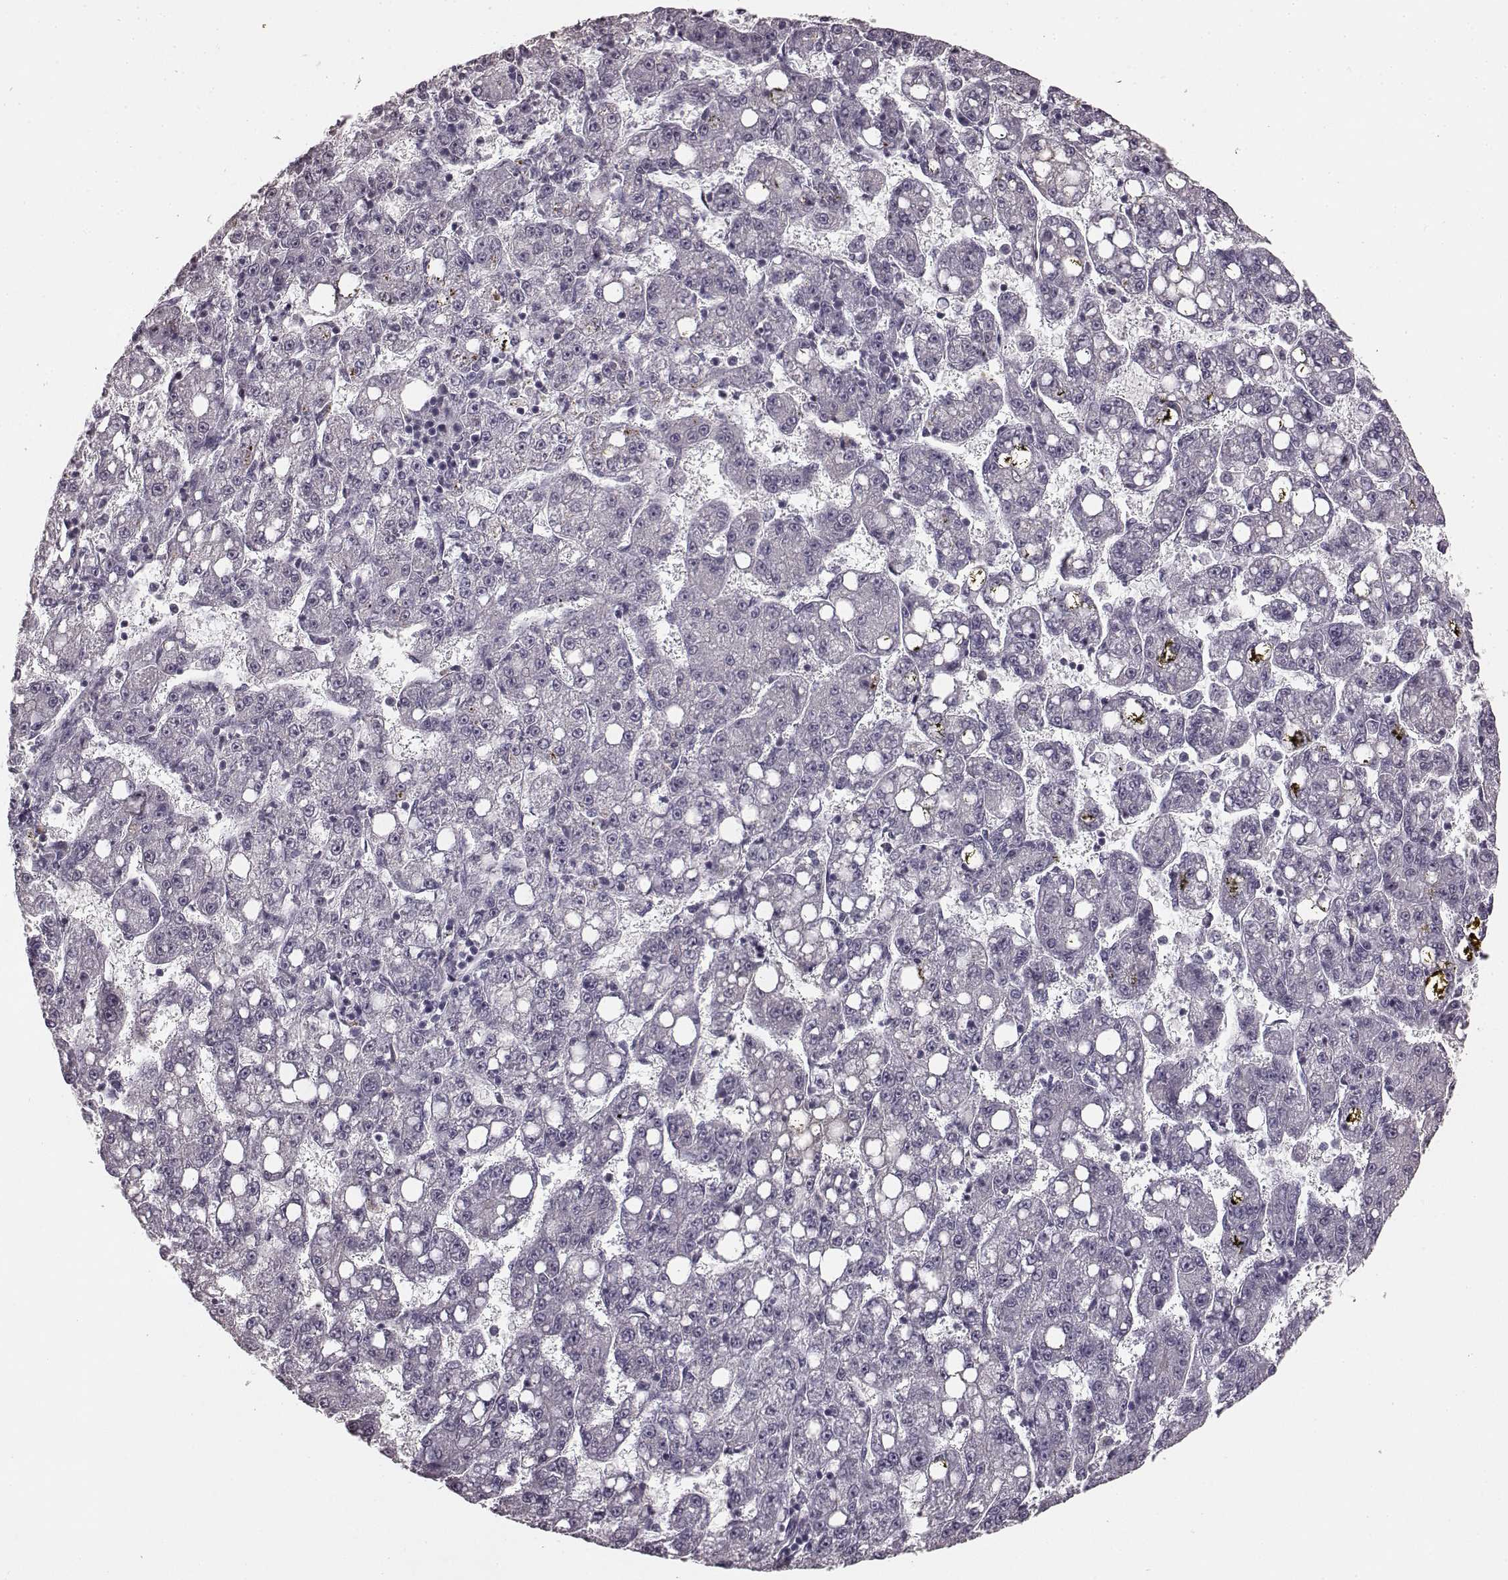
{"staining": {"intensity": "negative", "quantity": "none", "location": "none"}, "tissue": "liver cancer", "cell_type": "Tumor cells", "image_type": "cancer", "snomed": [{"axis": "morphology", "description": "Carcinoma, Hepatocellular, NOS"}, {"axis": "topography", "description": "Liver"}], "caption": "A photomicrograph of liver cancer (hepatocellular carcinoma) stained for a protein shows no brown staining in tumor cells.", "gene": "RIT2", "patient": {"sex": "female", "age": 65}}